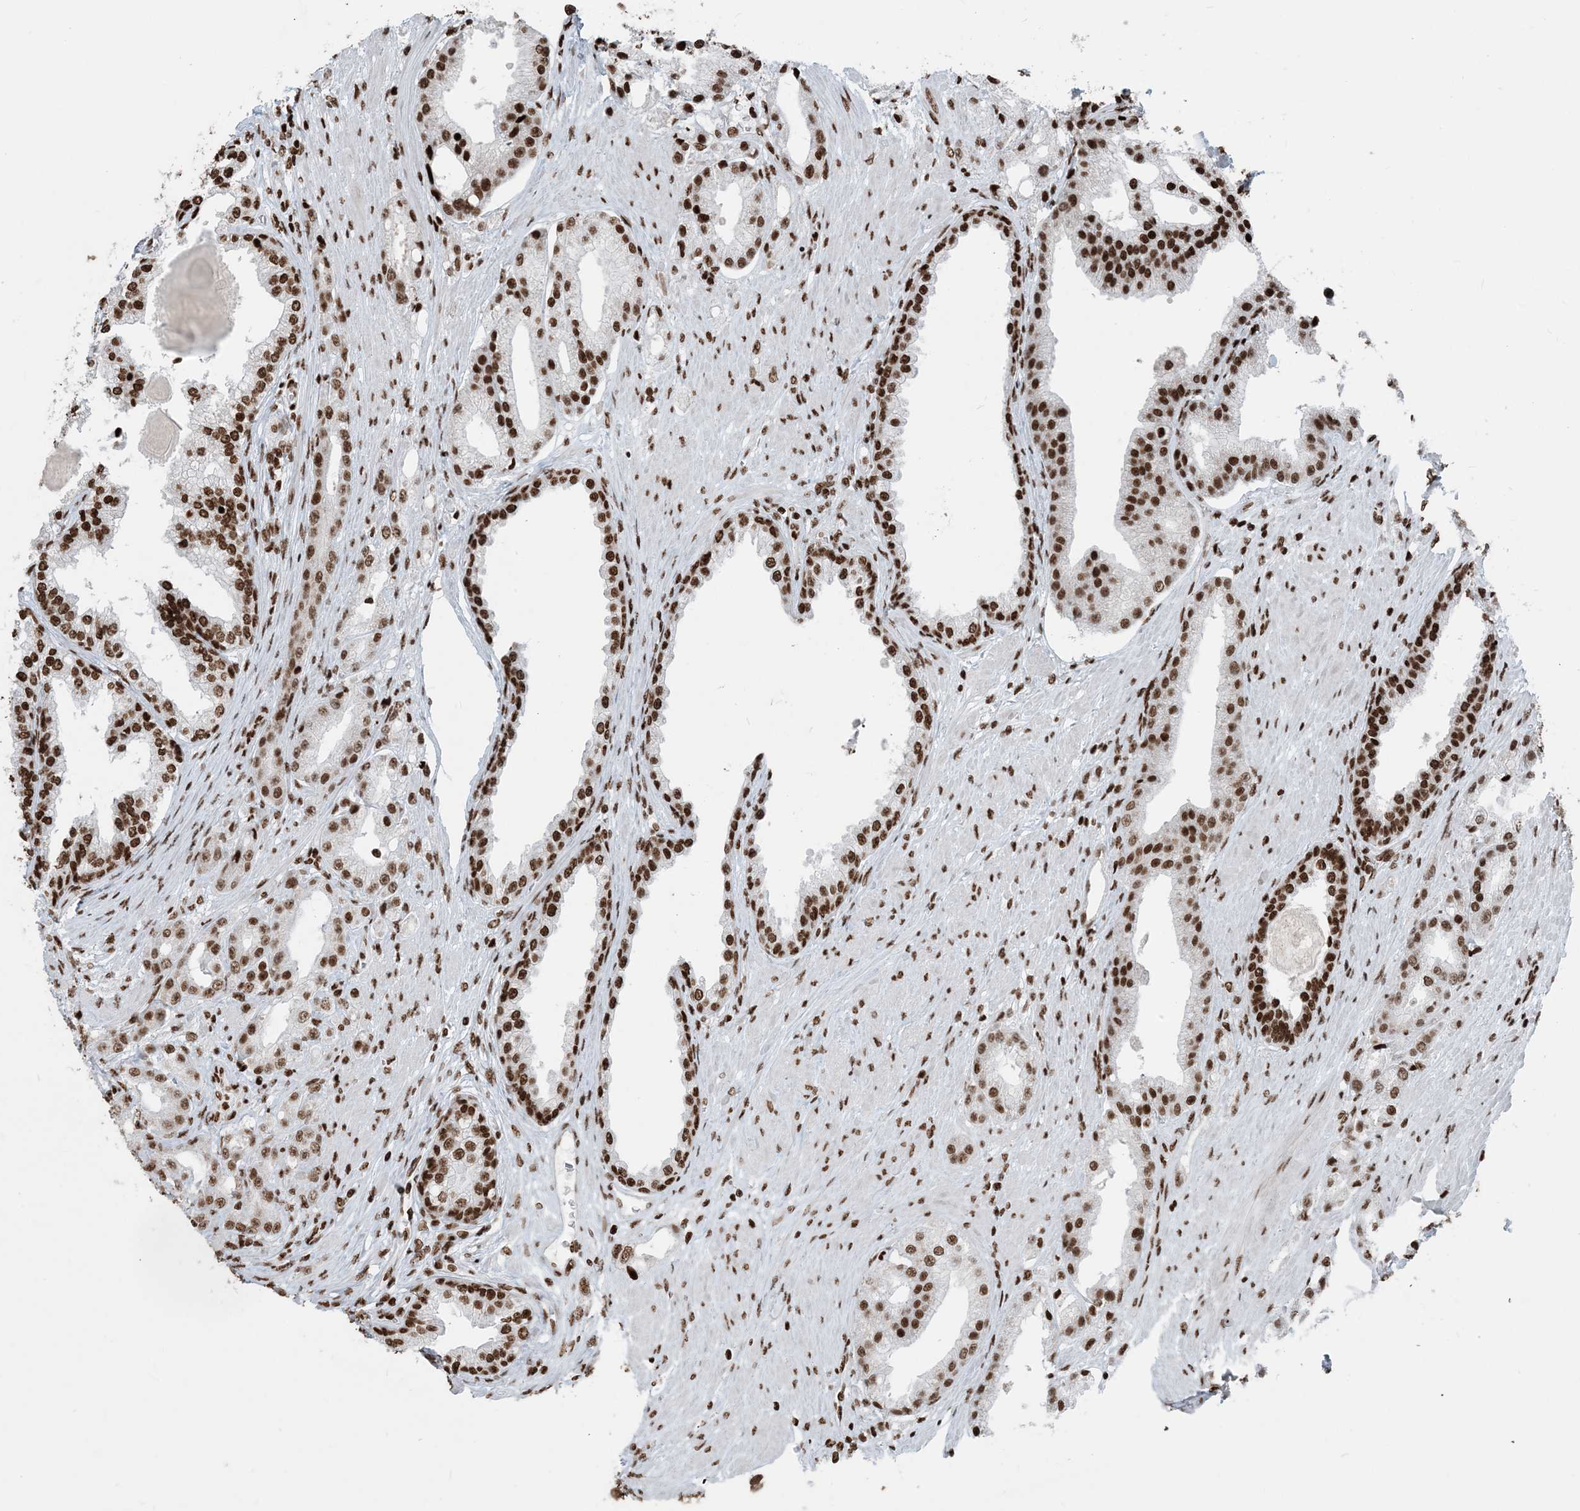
{"staining": {"intensity": "moderate", "quantity": ">75%", "location": "nuclear"}, "tissue": "prostate cancer", "cell_type": "Tumor cells", "image_type": "cancer", "snomed": [{"axis": "morphology", "description": "Adenocarcinoma, Low grade"}, {"axis": "topography", "description": "Prostate"}], "caption": "There is medium levels of moderate nuclear positivity in tumor cells of prostate low-grade adenocarcinoma, as demonstrated by immunohistochemical staining (brown color).", "gene": "H3-3B", "patient": {"sex": "male", "age": 67}}